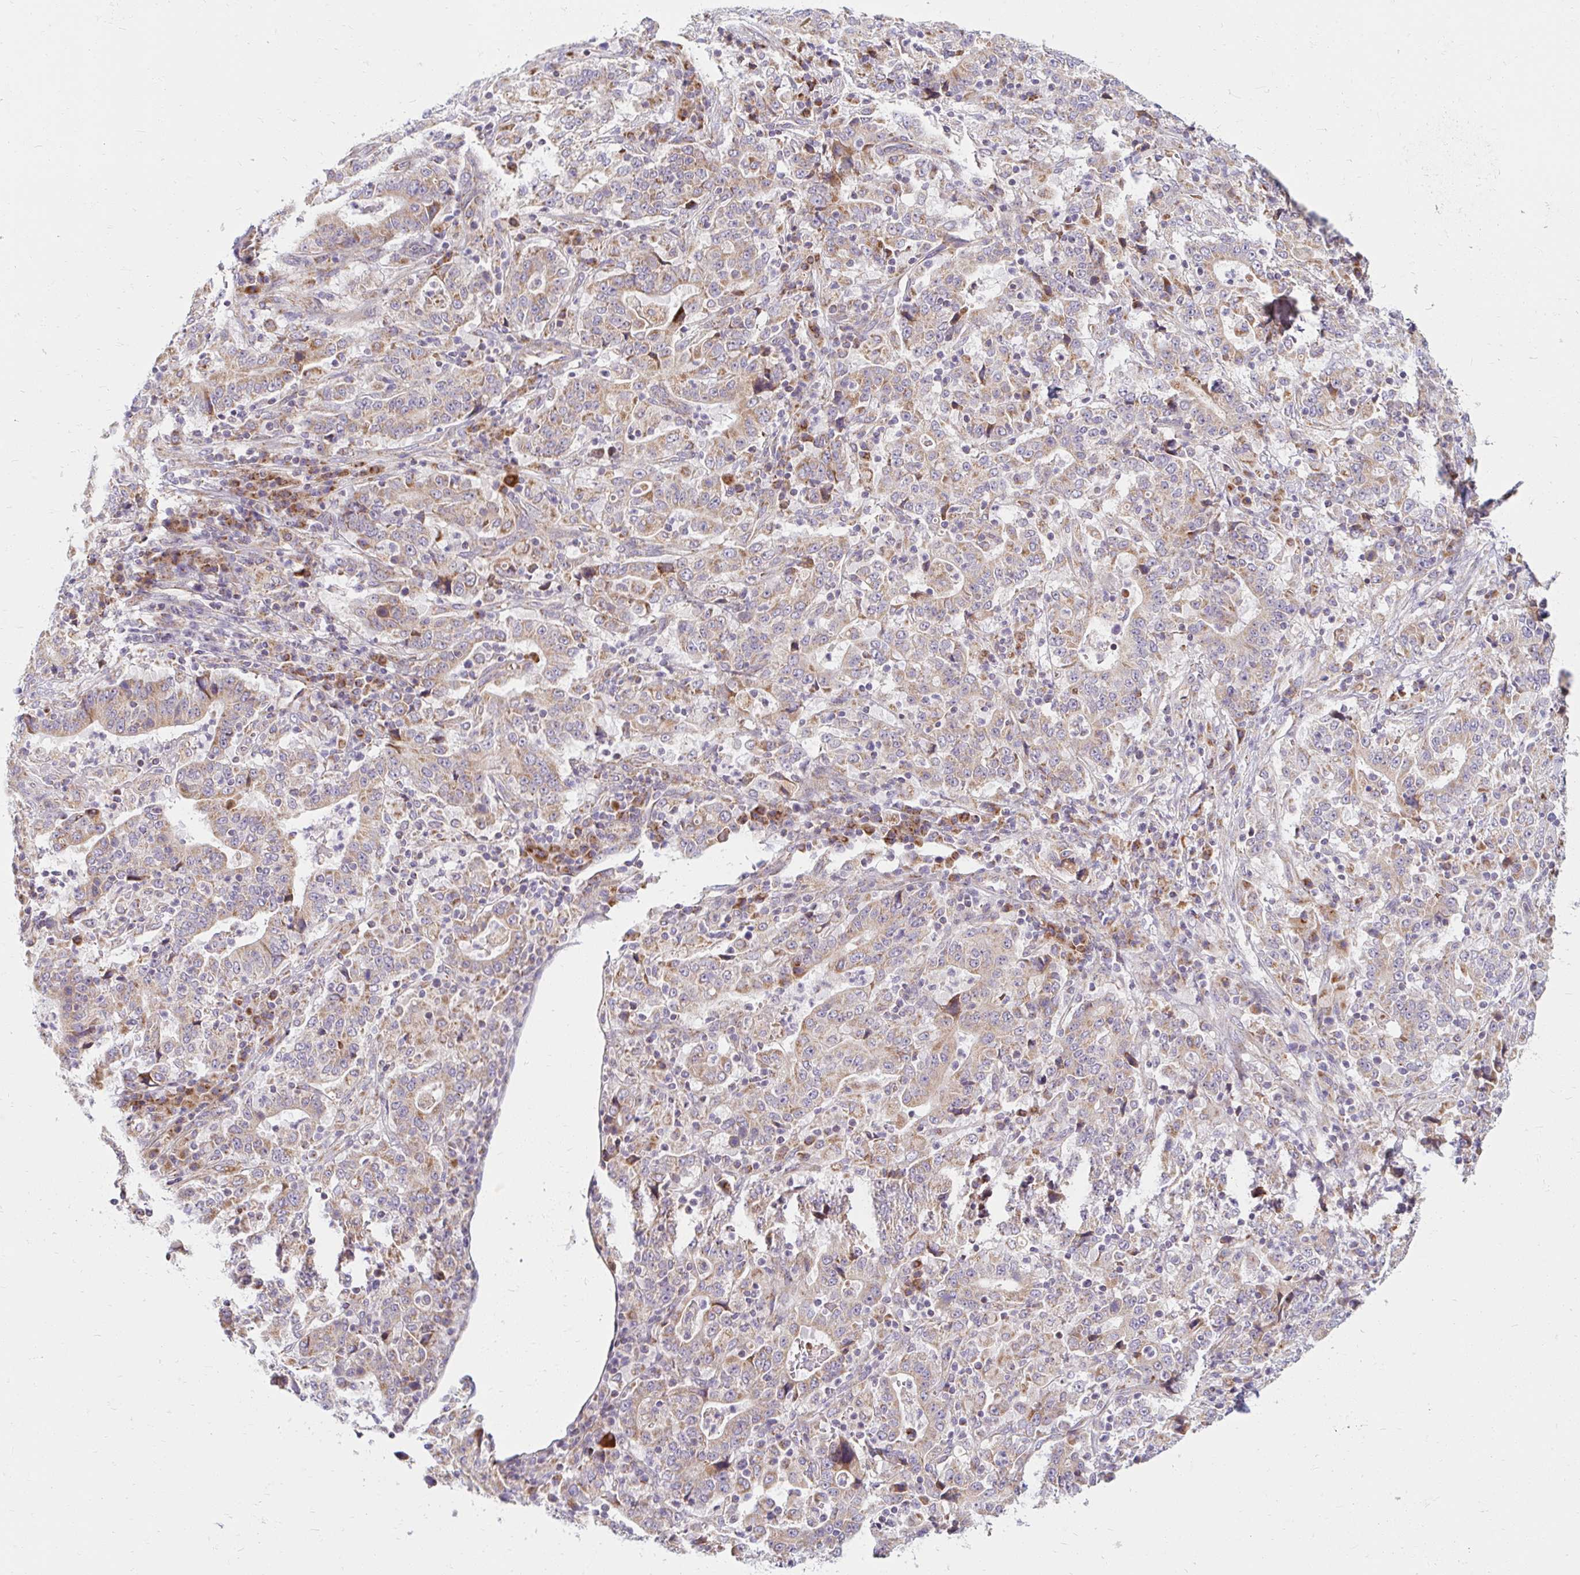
{"staining": {"intensity": "weak", "quantity": ">75%", "location": "cytoplasmic/membranous"}, "tissue": "stomach cancer", "cell_type": "Tumor cells", "image_type": "cancer", "snomed": [{"axis": "morphology", "description": "Normal tissue, NOS"}, {"axis": "morphology", "description": "Adenocarcinoma, NOS"}, {"axis": "topography", "description": "Stomach, upper"}, {"axis": "topography", "description": "Stomach"}], "caption": "The image reveals immunohistochemical staining of stomach adenocarcinoma. There is weak cytoplasmic/membranous positivity is seen in approximately >75% of tumor cells.", "gene": "SKP2", "patient": {"sex": "male", "age": 59}}